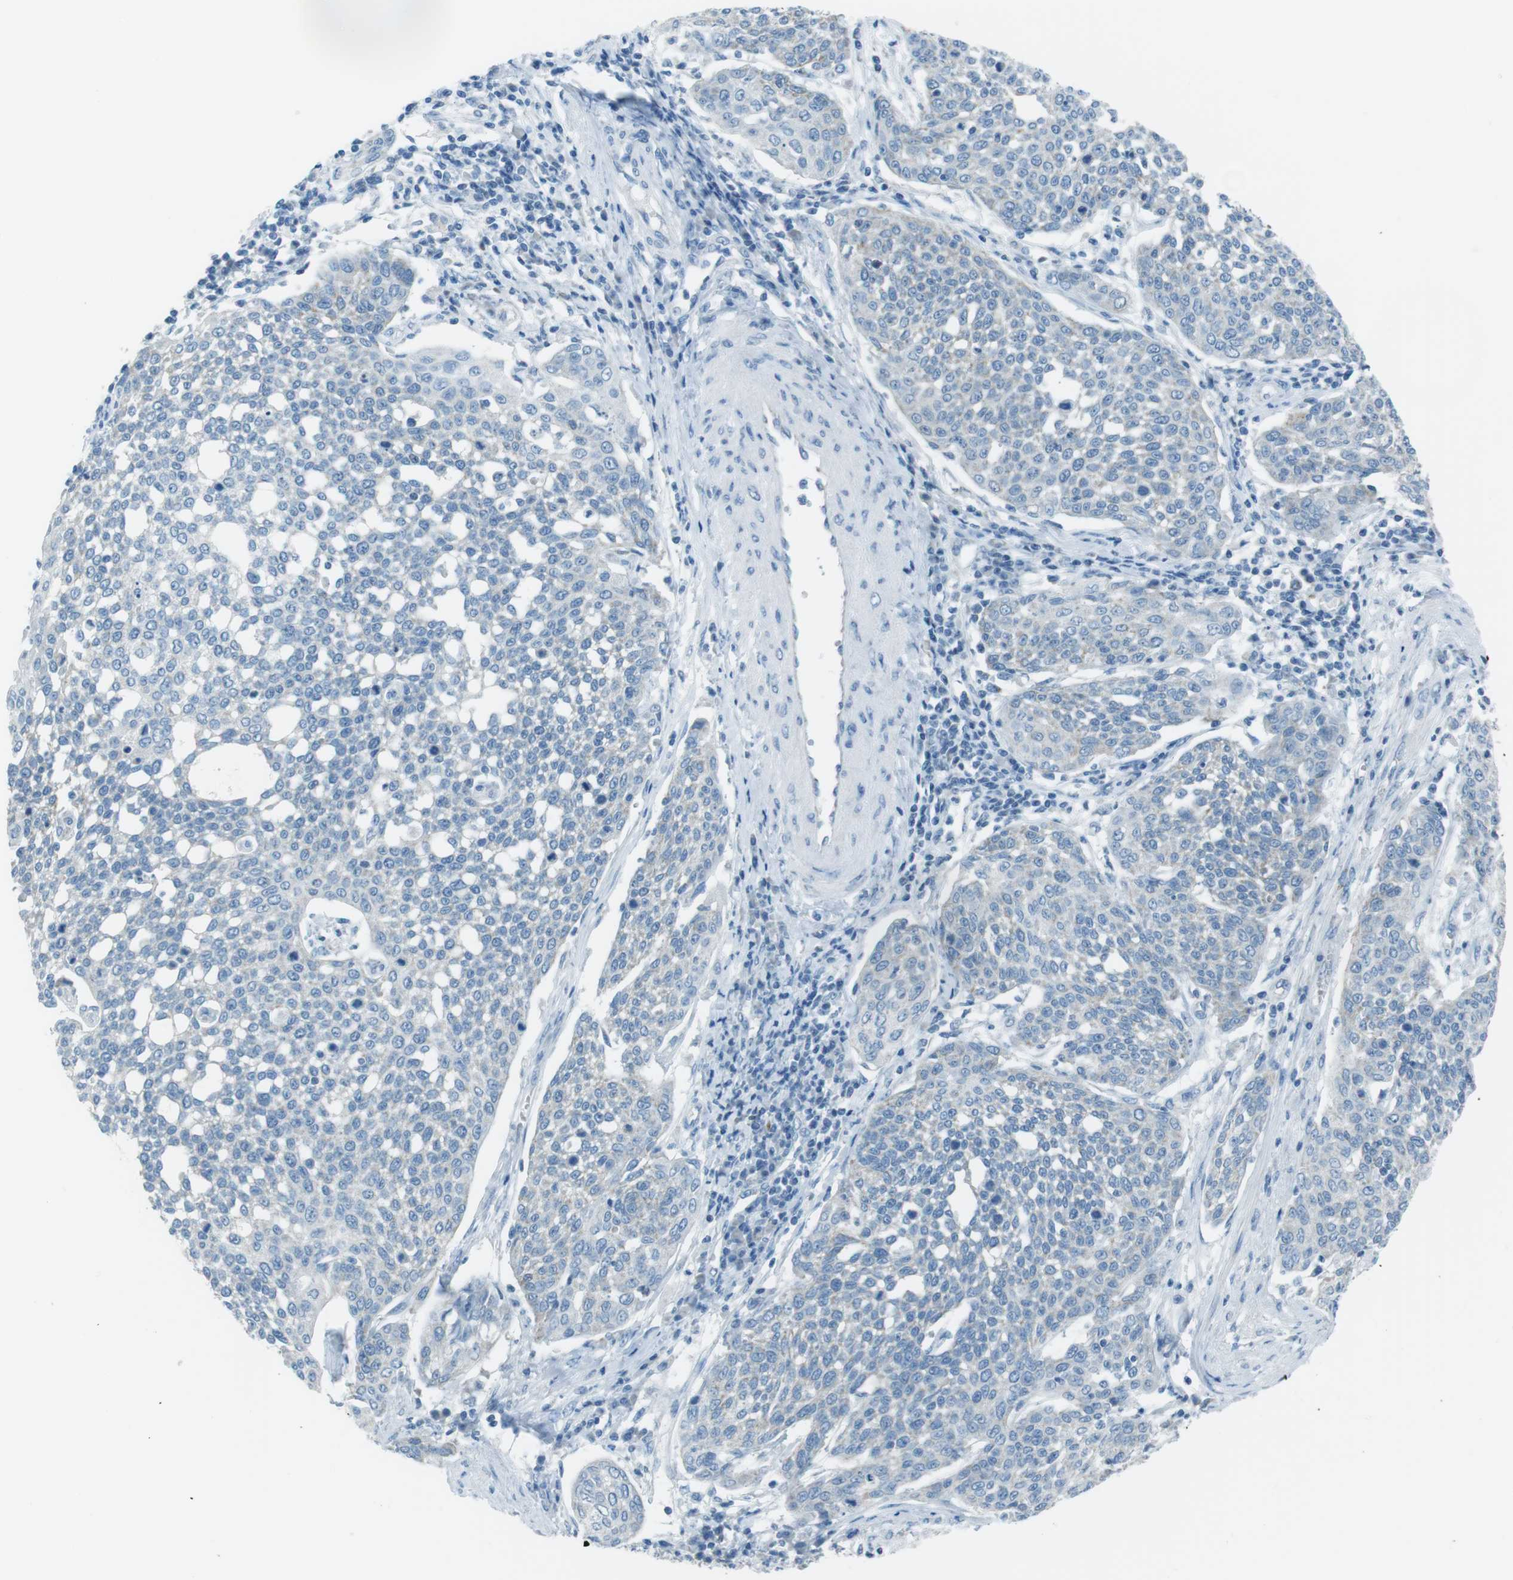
{"staining": {"intensity": "weak", "quantity": ">75%", "location": "cytoplasmic/membranous"}, "tissue": "cervical cancer", "cell_type": "Tumor cells", "image_type": "cancer", "snomed": [{"axis": "morphology", "description": "Squamous cell carcinoma, NOS"}, {"axis": "topography", "description": "Cervix"}], "caption": "An image of cervical cancer stained for a protein displays weak cytoplasmic/membranous brown staining in tumor cells.", "gene": "DNAJA3", "patient": {"sex": "female", "age": 34}}